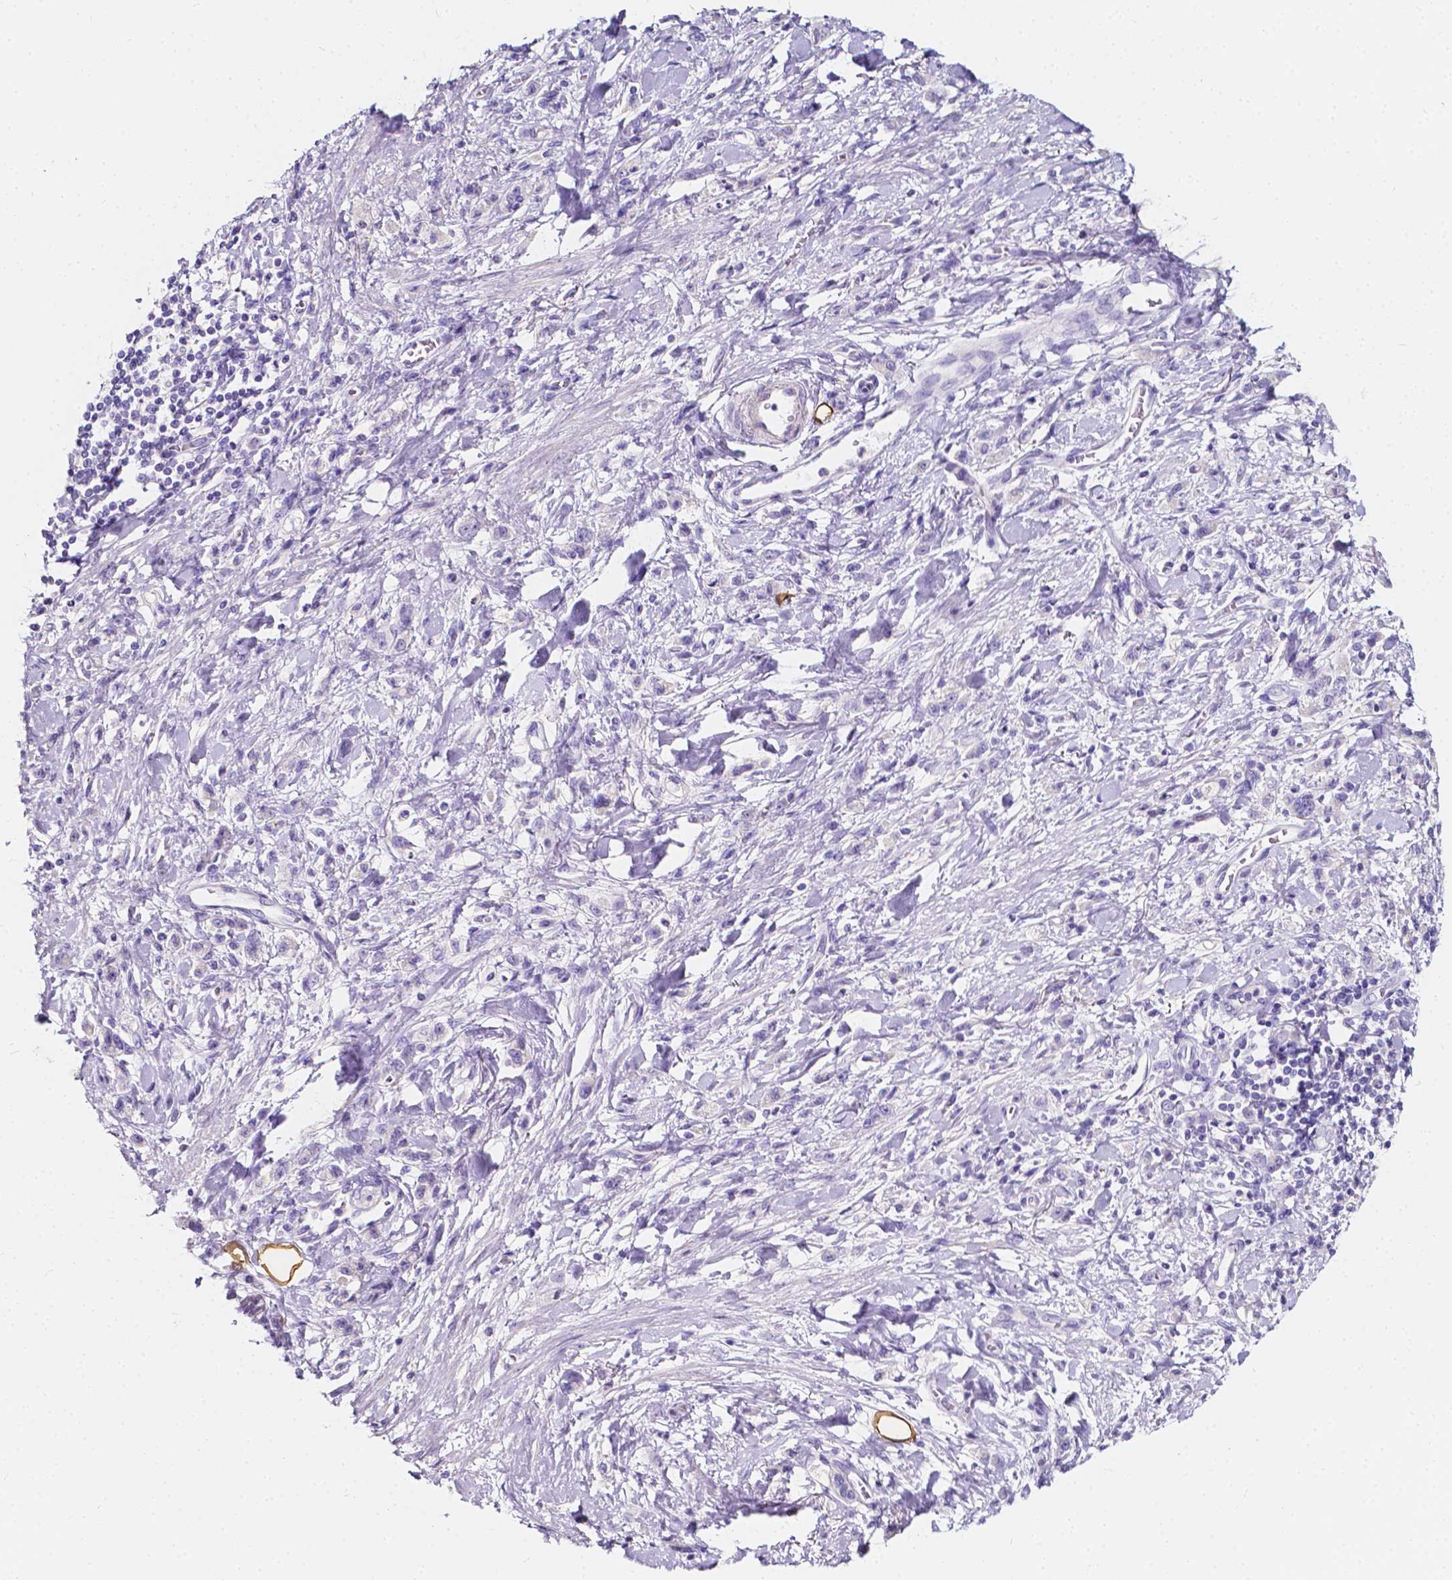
{"staining": {"intensity": "negative", "quantity": "none", "location": "none"}, "tissue": "stomach cancer", "cell_type": "Tumor cells", "image_type": "cancer", "snomed": [{"axis": "morphology", "description": "Adenocarcinoma, NOS"}, {"axis": "topography", "description": "Stomach"}], "caption": "Tumor cells are negative for protein expression in human adenocarcinoma (stomach).", "gene": "CLSTN2", "patient": {"sex": "male", "age": 77}}